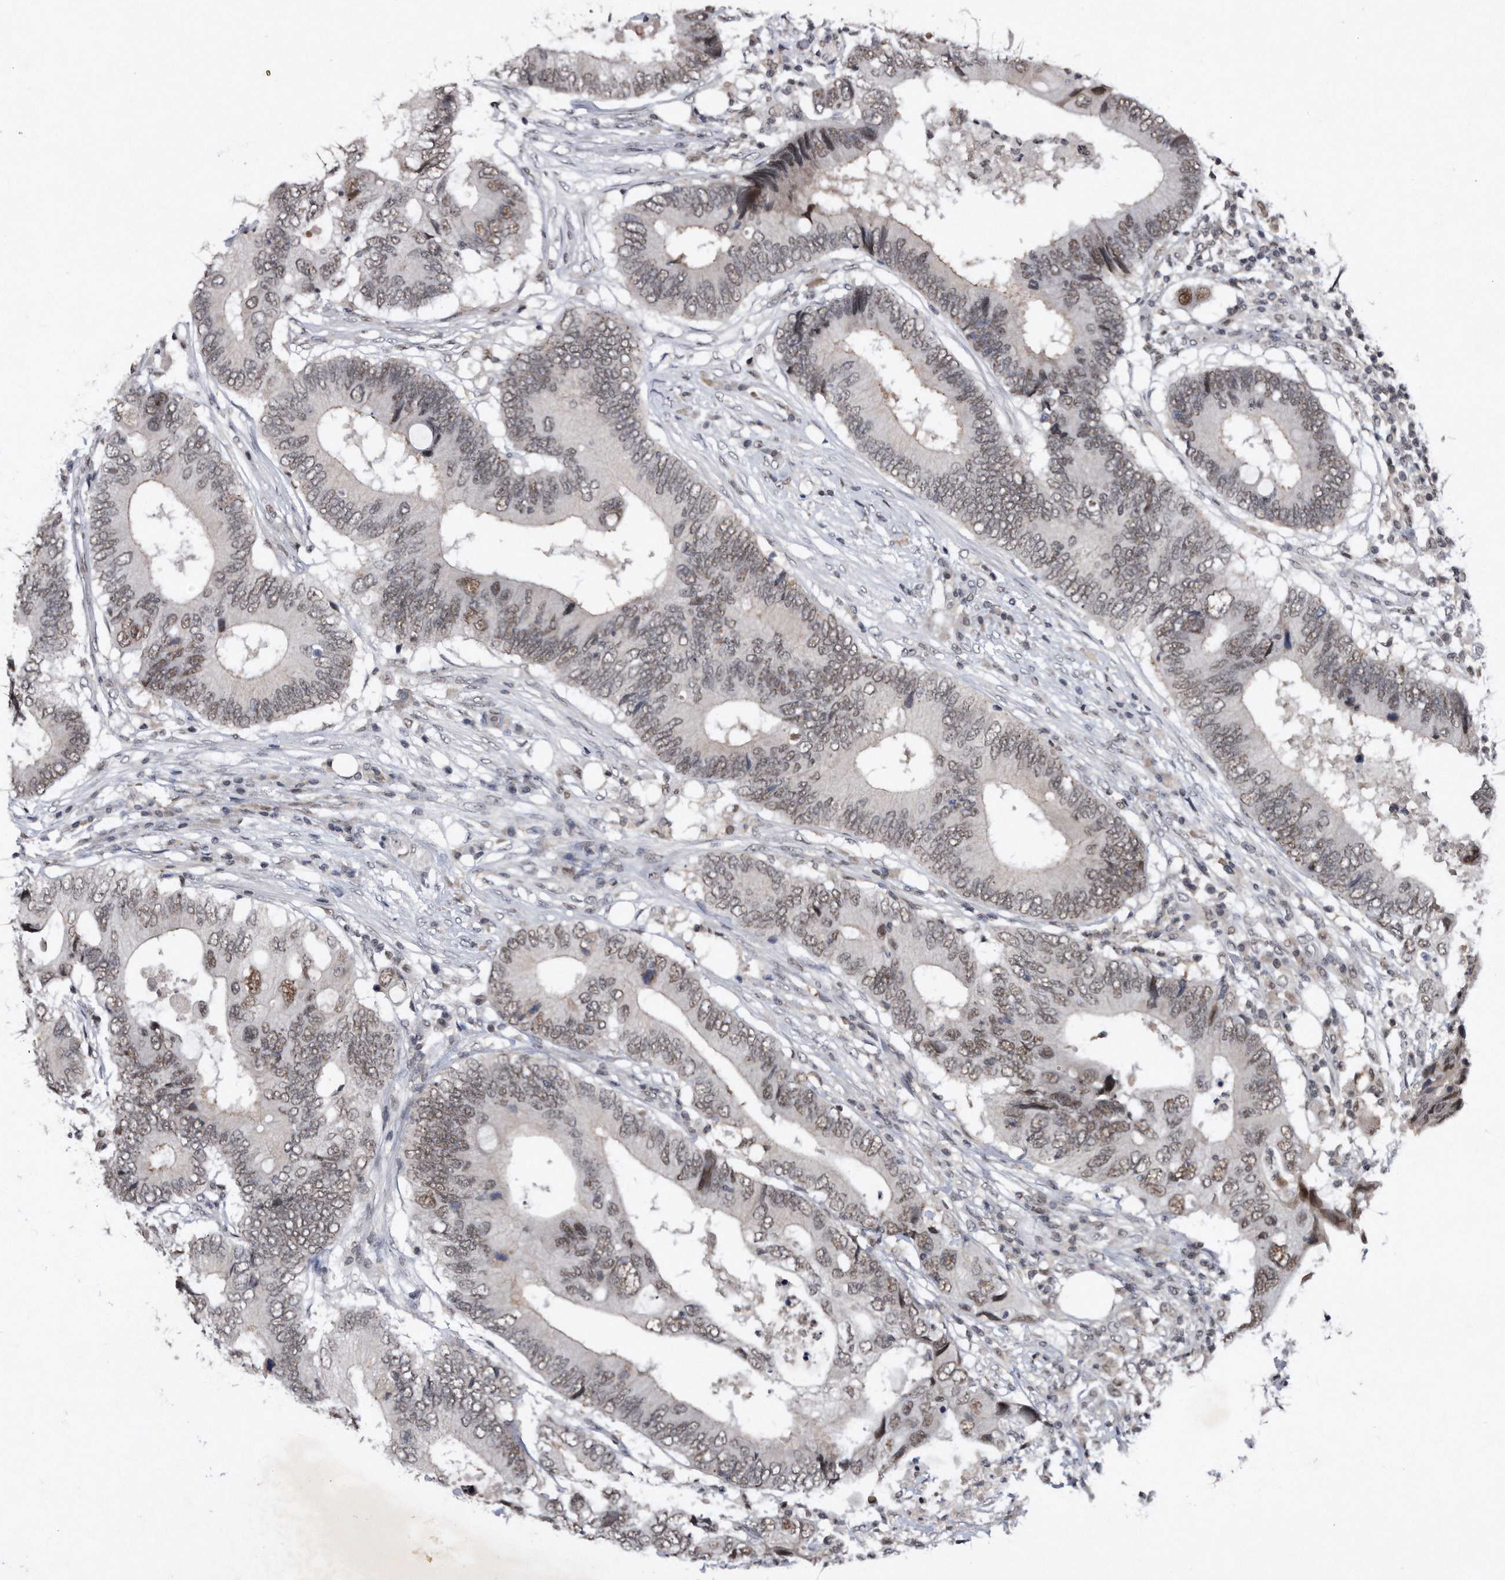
{"staining": {"intensity": "moderate", "quantity": "<25%", "location": "nuclear"}, "tissue": "colorectal cancer", "cell_type": "Tumor cells", "image_type": "cancer", "snomed": [{"axis": "morphology", "description": "Adenocarcinoma, NOS"}, {"axis": "topography", "description": "Colon"}], "caption": "Human colorectal cancer (adenocarcinoma) stained for a protein (brown) reveals moderate nuclear positive positivity in about <25% of tumor cells.", "gene": "VIRMA", "patient": {"sex": "male", "age": 71}}